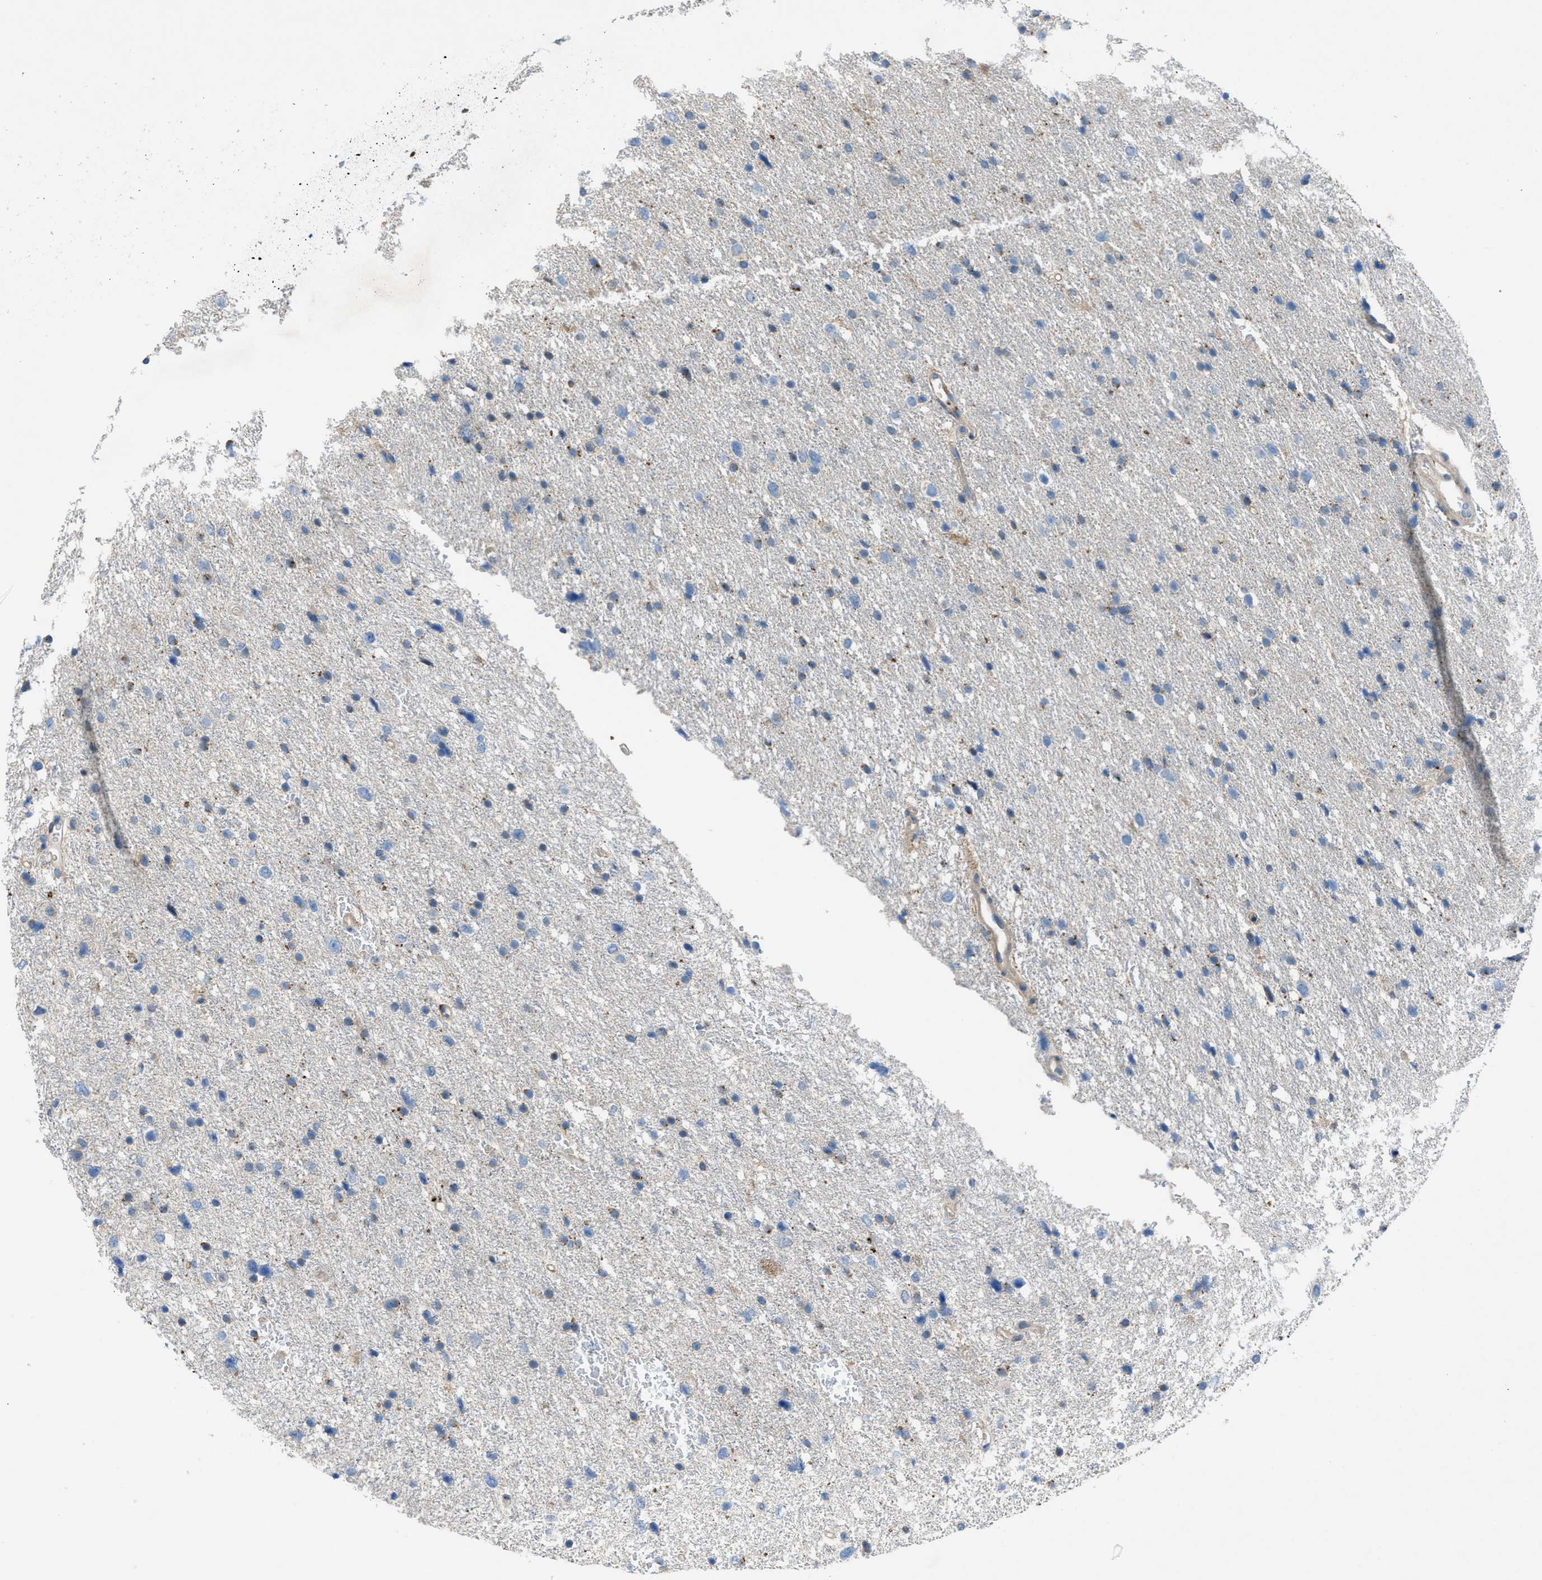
{"staining": {"intensity": "negative", "quantity": "none", "location": "none"}, "tissue": "glioma", "cell_type": "Tumor cells", "image_type": "cancer", "snomed": [{"axis": "morphology", "description": "Glioma, malignant, Low grade"}, {"axis": "topography", "description": "Brain"}], "caption": "Tumor cells show no significant protein positivity in glioma.", "gene": "MAP3K20", "patient": {"sex": "female", "age": 37}}